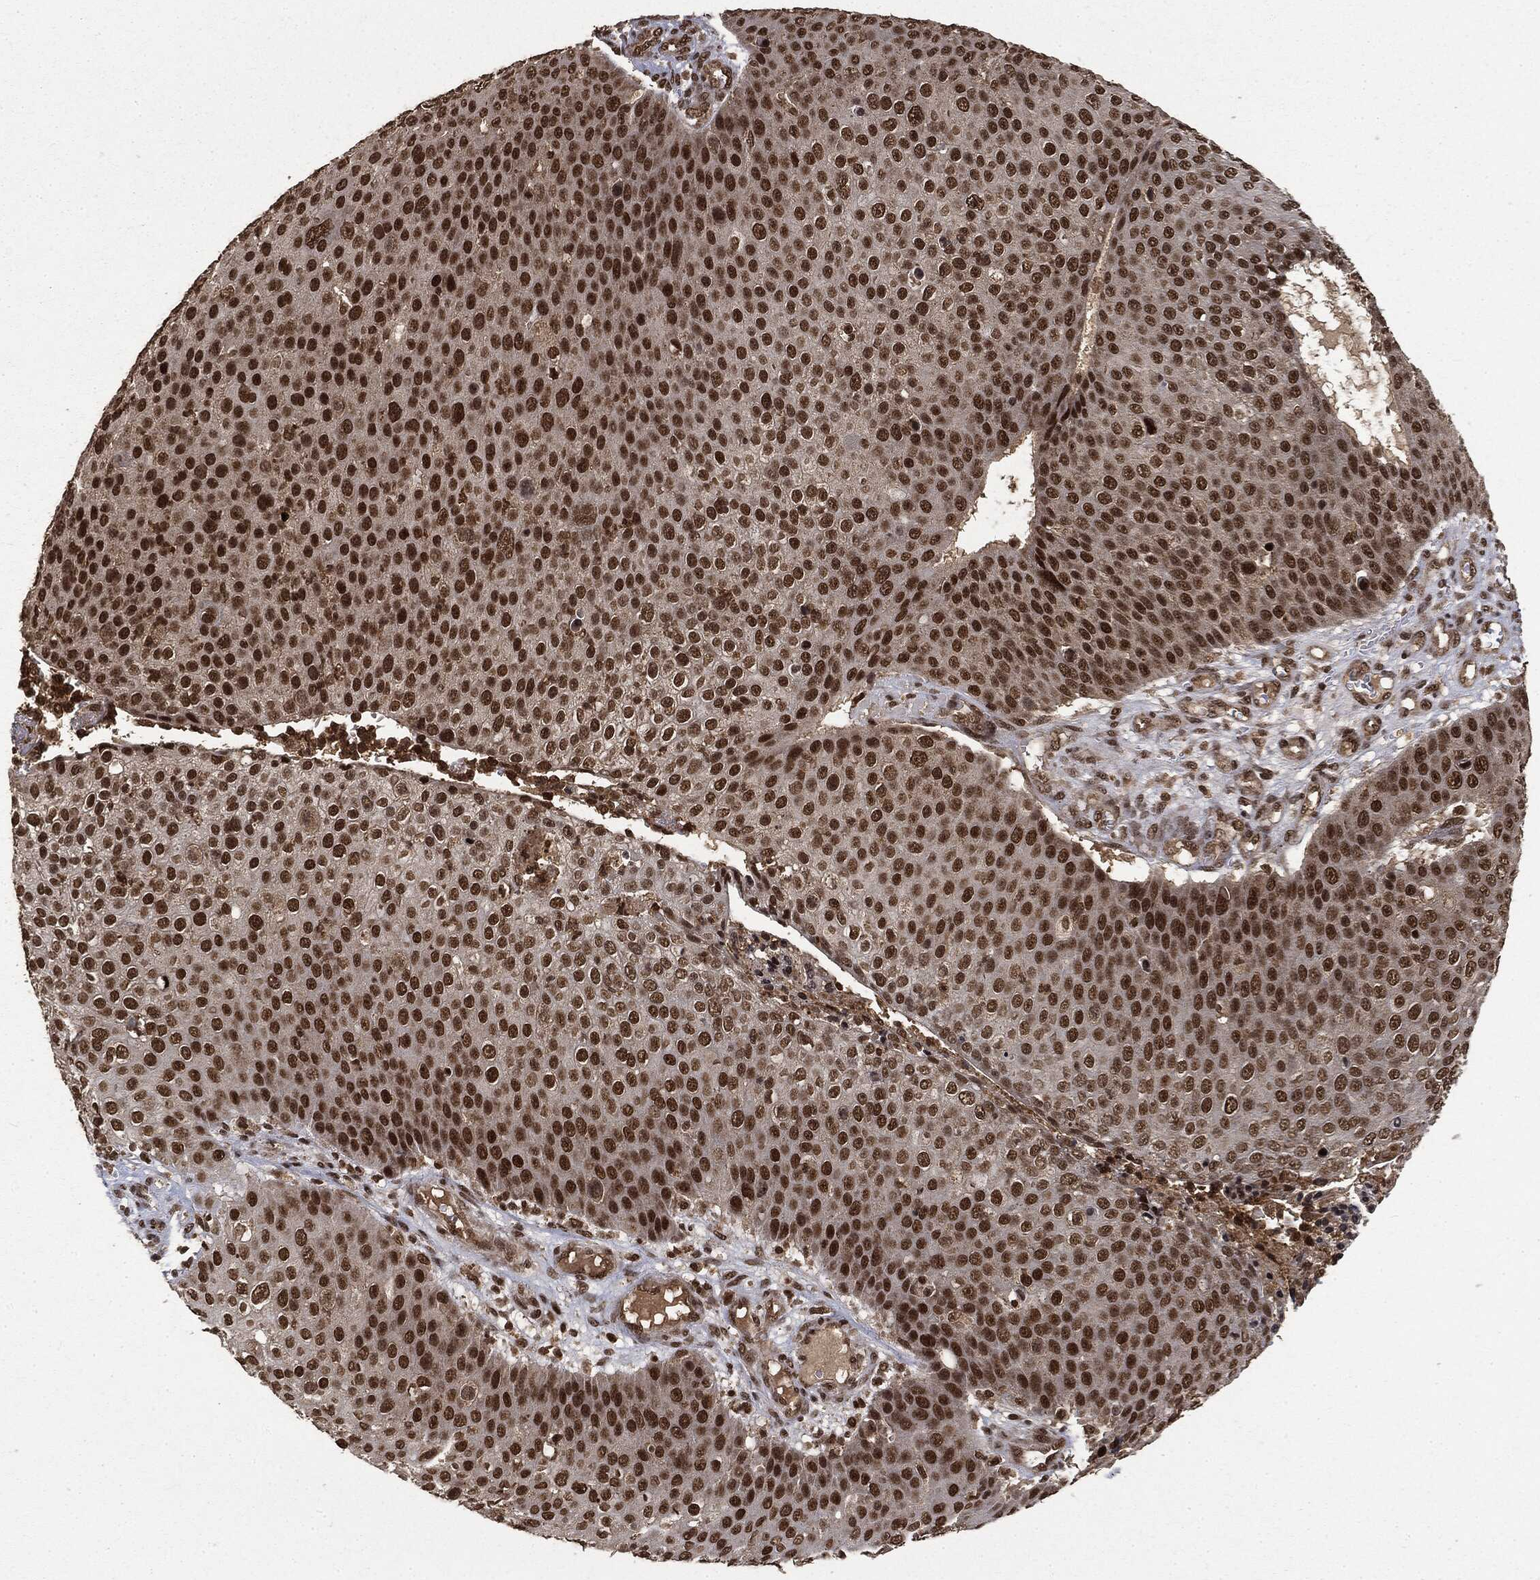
{"staining": {"intensity": "strong", "quantity": ">75%", "location": "nuclear"}, "tissue": "skin cancer", "cell_type": "Tumor cells", "image_type": "cancer", "snomed": [{"axis": "morphology", "description": "Squamous cell carcinoma, NOS"}, {"axis": "topography", "description": "Skin"}], "caption": "IHC of skin squamous cell carcinoma displays high levels of strong nuclear positivity in about >75% of tumor cells.", "gene": "CTDP1", "patient": {"sex": "male", "age": 71}}